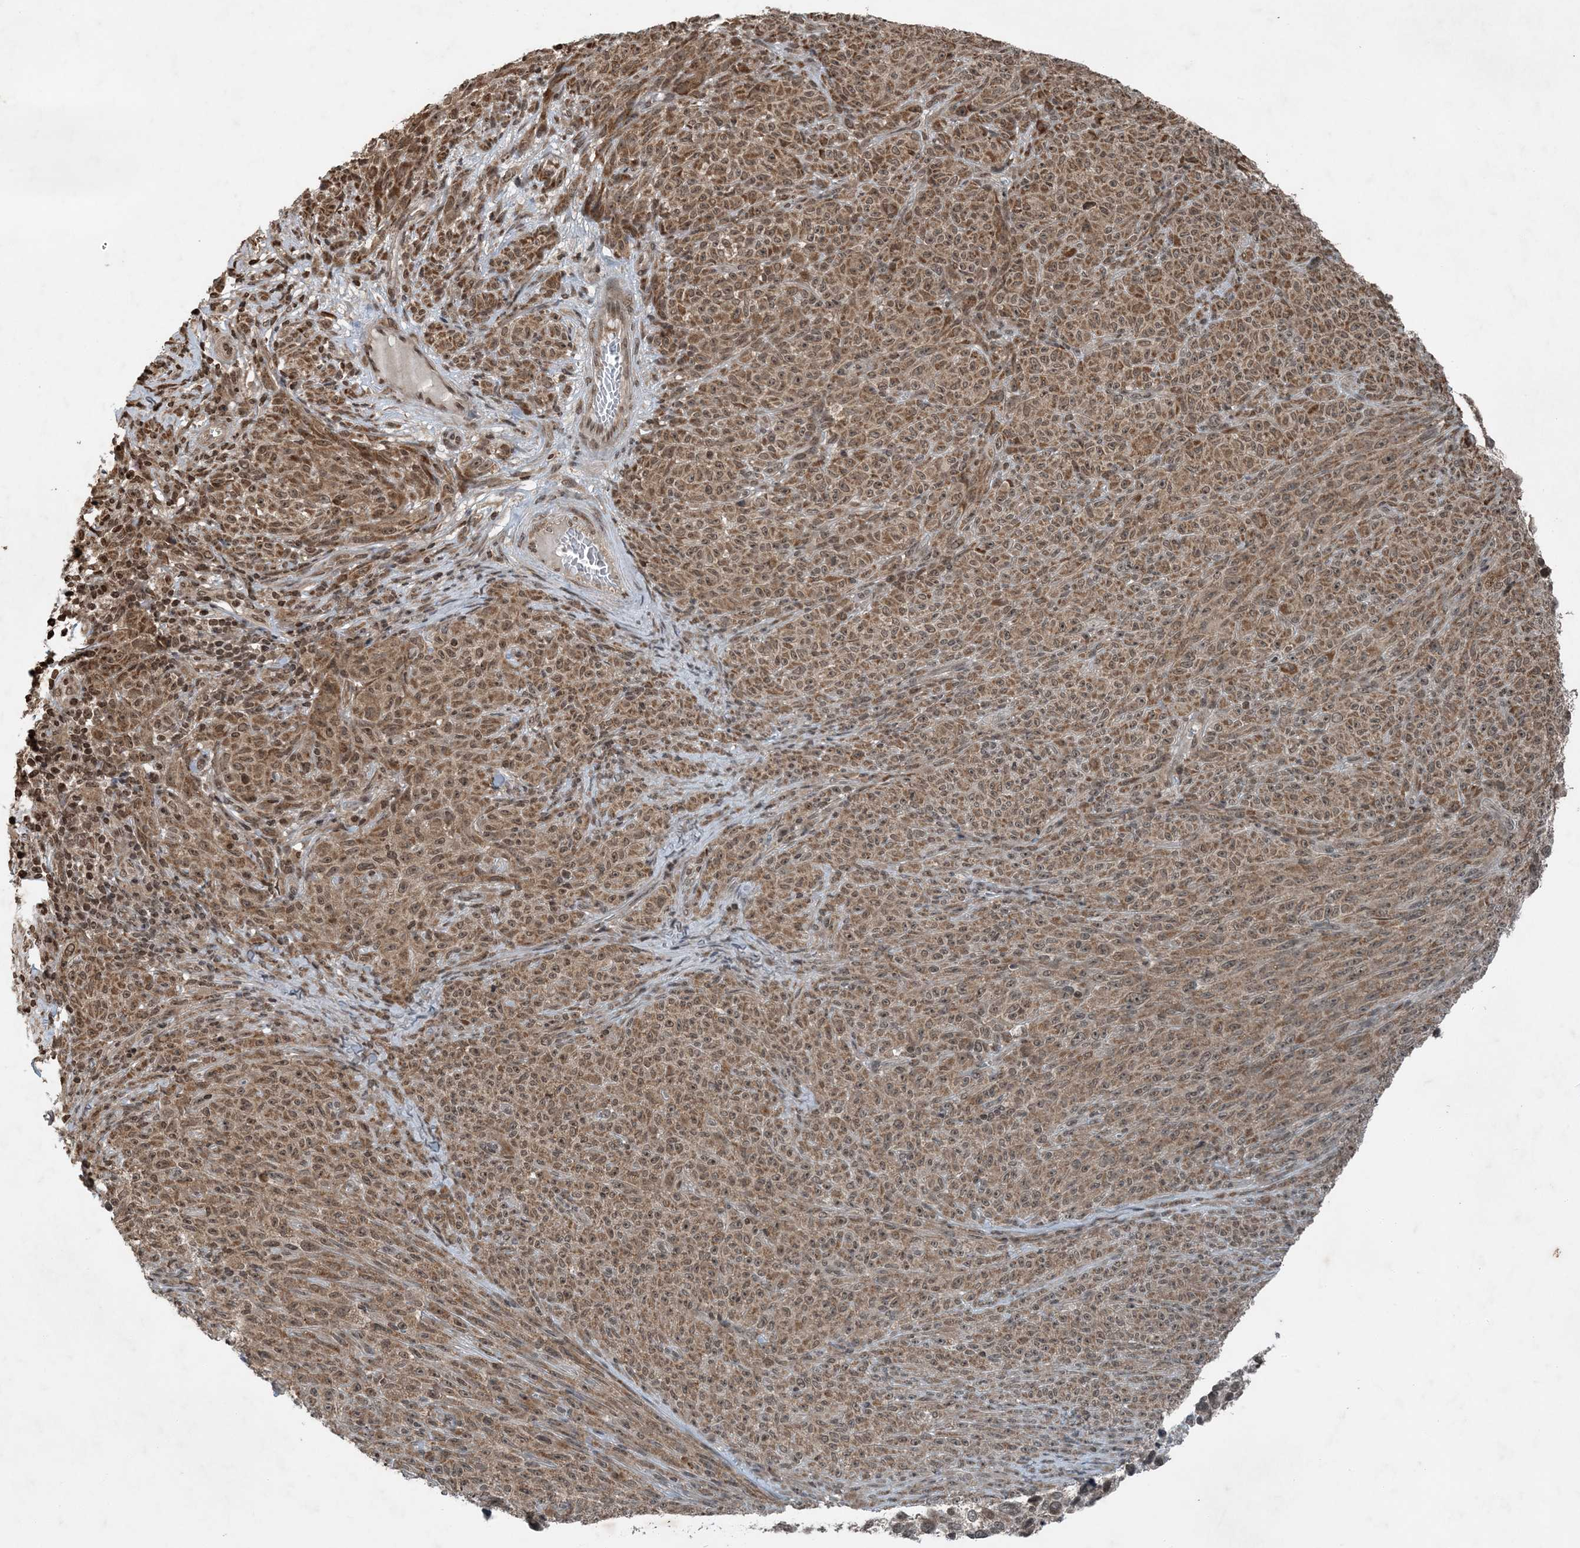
{"staining": {"intensity": "moderate", "quantity": ">75%", "location": "cytoplasmic/membranous,nuclear"}, "tissue": "melanoma", "cell_type": "Tumor cells", "image_type": "cancer", "snomed": [{"axis": "morphology", "description": "Malignant melanoma, NOS"}, {"axis": "topography", "description": "Skin"}], "caption": "Protein staining demonstrates moderate cytoplasmic/membranous and nuclear staining in approximately >75% of tumor cells in malignant melanoma.", "gene": "ZFAND2B", "patient": {"sex": "female", "age": 82}}